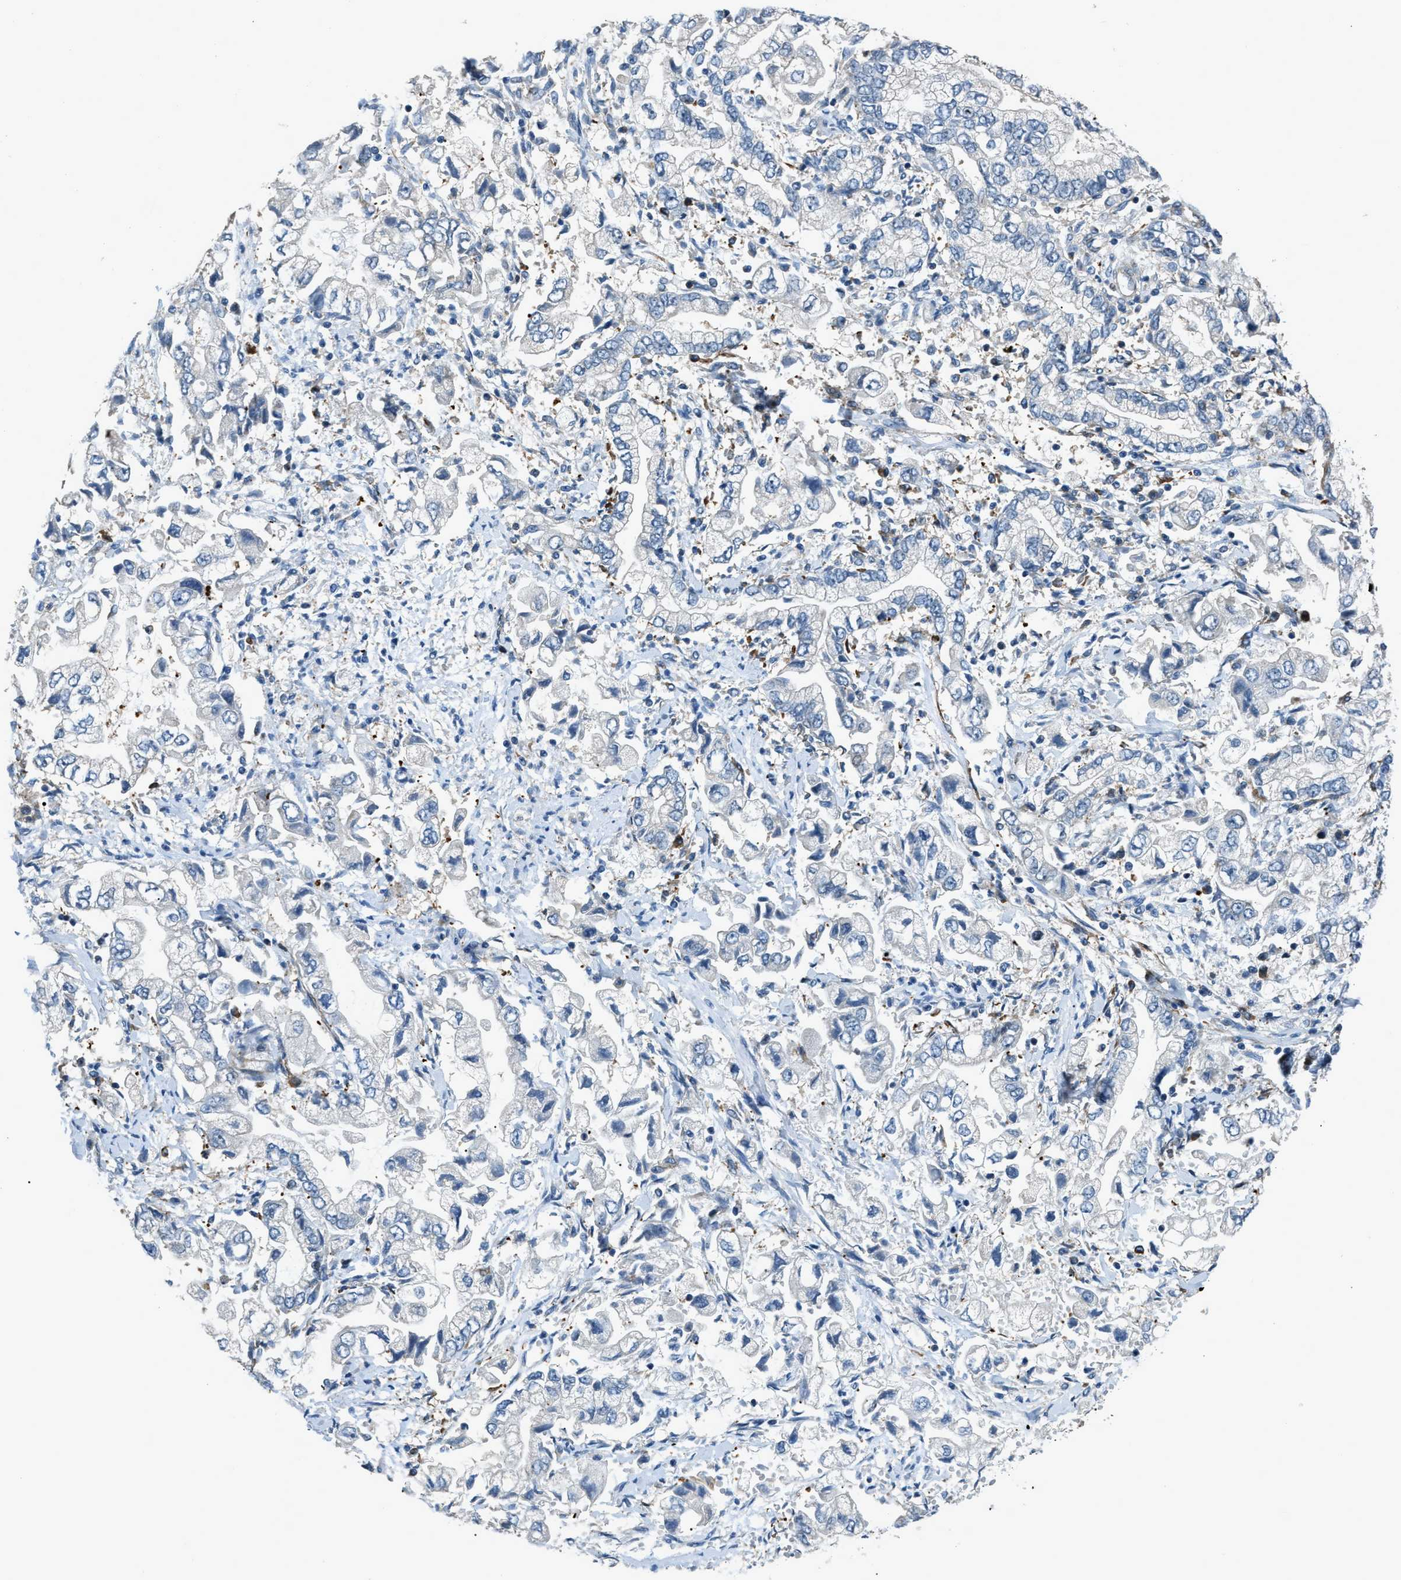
{"staining": {"intensity": "negative", "quantity": "none", "location": "none"}, "tissue": "stomach cancer", "cell_type": "Tumor cells", "image_type": "cancer", "snomed": [{"axis": "morphology", "description": "Normal tissue, NOS"}, {"axis": "morphology", "description": "Adenocarcinoma, NOS"}, {"axis": "topography", "description": "Stomach"}], "caption": "The histopathology image shows no staining of tumor cells in stomach cancer (adenocarcinoma).", "gene": "NUDCD3", "patient": {"sex": "male", "age": 62}}